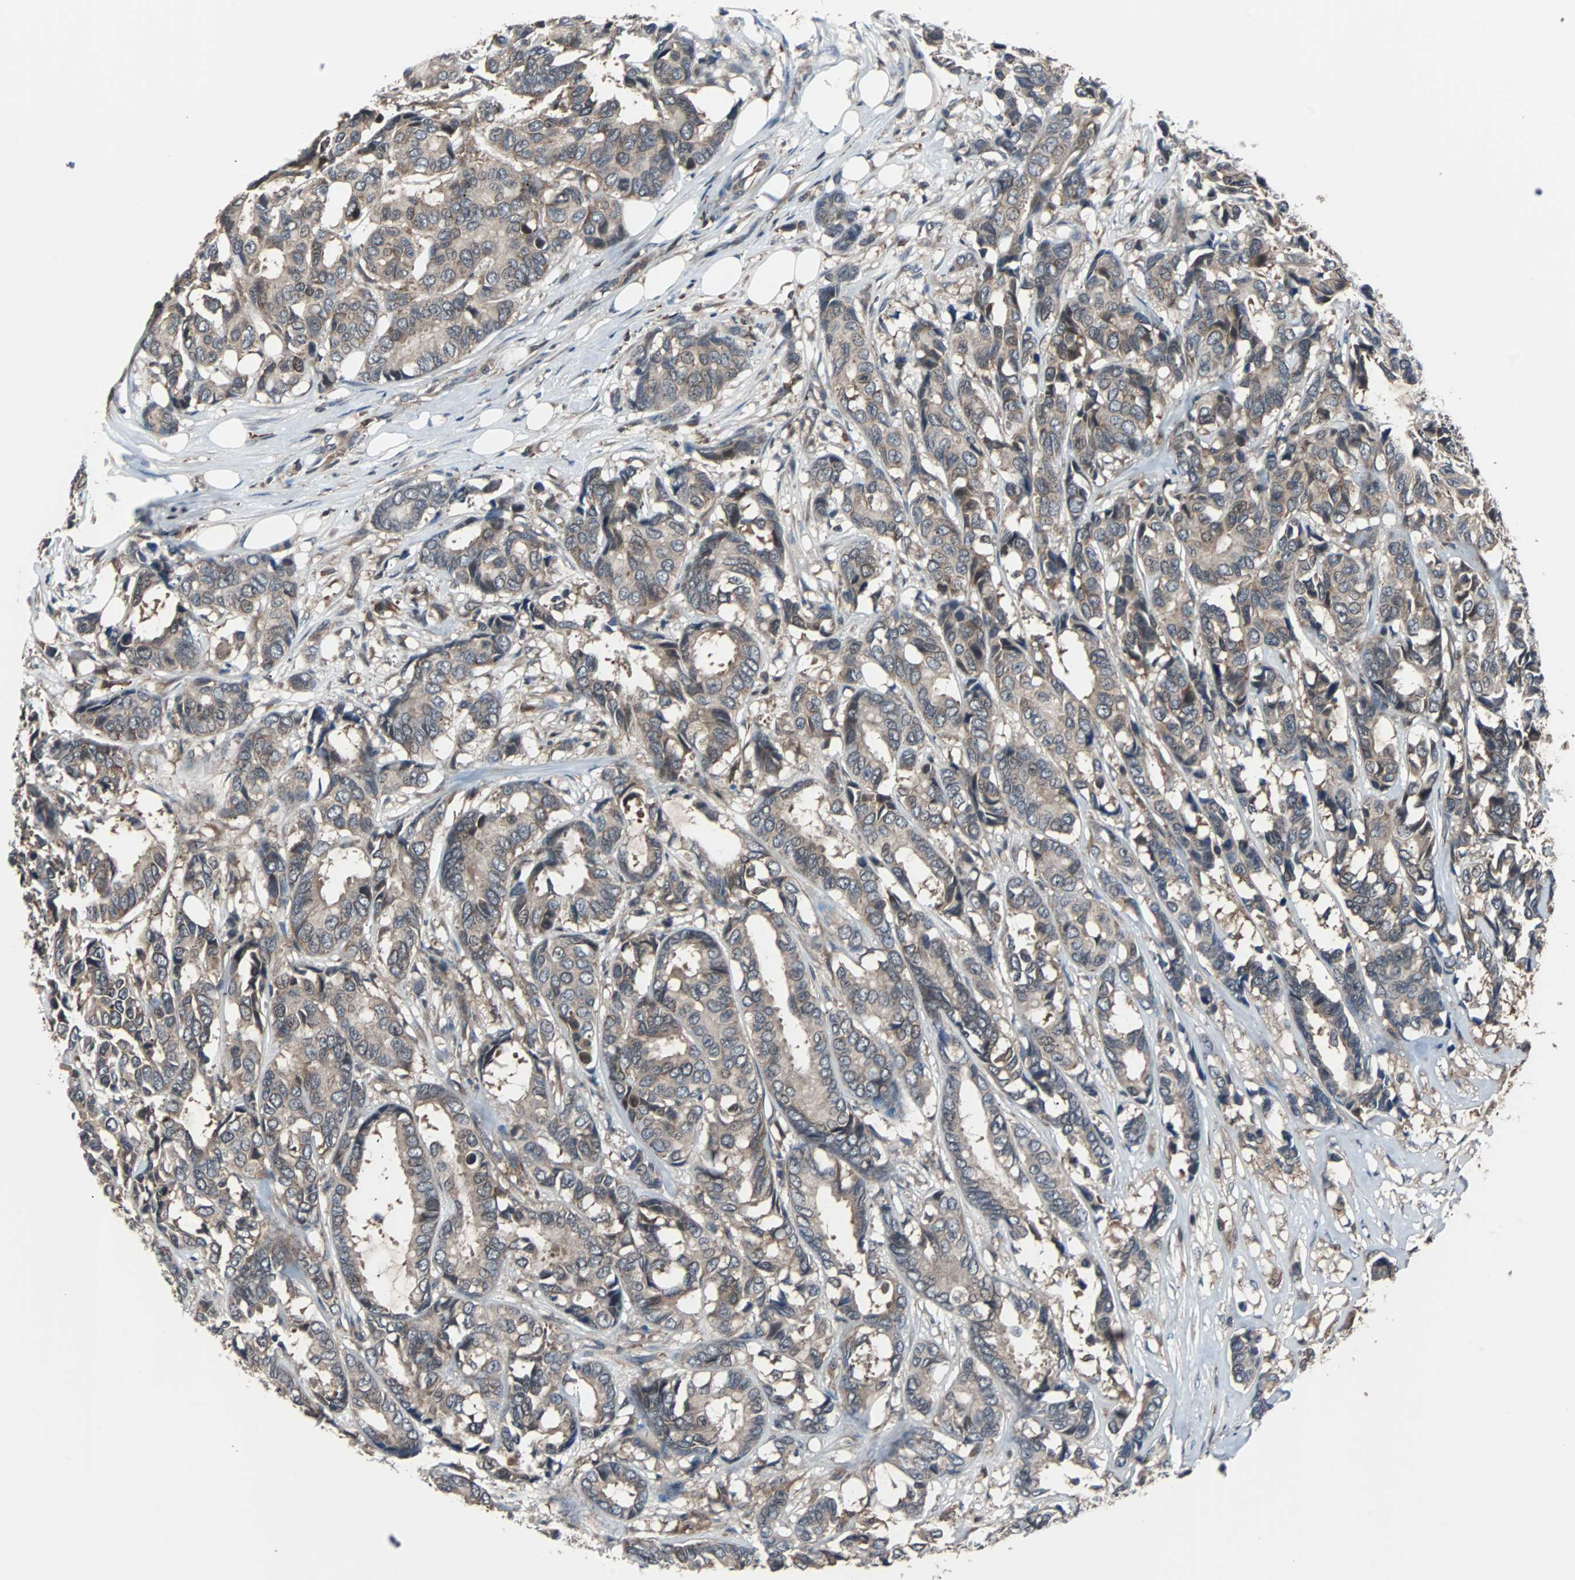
{"staining": {"intensity": "weak", "quantity": ">75%", "location": "cytoplasmic/membranous"}, "tissue": "breast cancer", "cell_type": "Tumor cells", "image_type": "cancer", "snomed": [{"axis": "morphology", "description": "Duct carcinoma"}, {"axis": "topography", "description": "Breast"}], "caption": "Intraductal carcinoma (breast) stained with a protein marker displays weak staining in tumor cells.", "gene": "PAK1", "patient": {"sex": "female", "age": 87}}